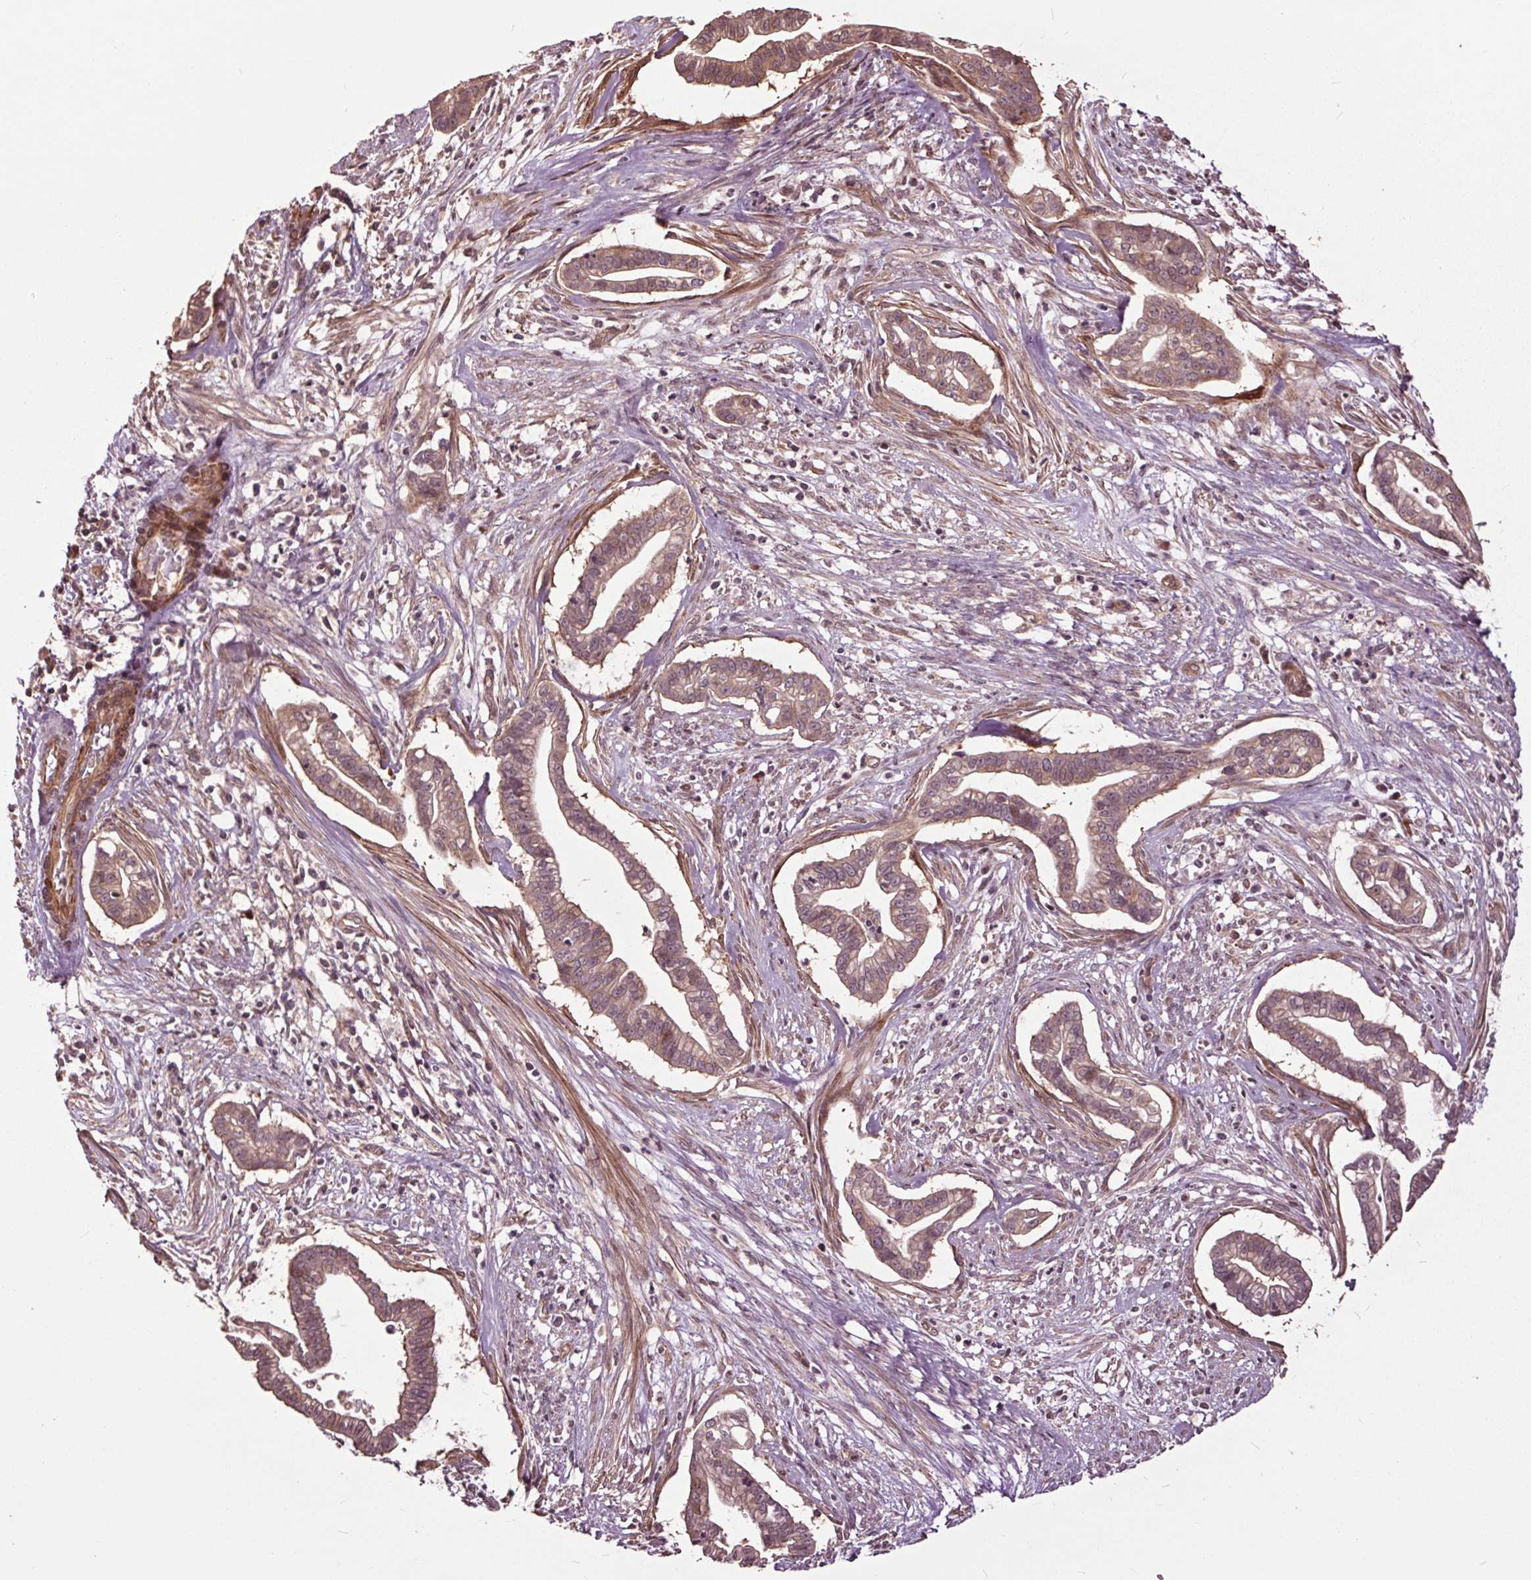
{"staining": {"intensity": "weak", "quantity": ">75%", "location": "cytoplasmic/membranous,nuclear"}, "tissue": "cervical cancer", "cell_type": "Tumor cells", "image_type": "cancer", "snomed": [{"axis": "morphology", "description": "Adenocarcinoma, NOS"}, {"axis": "topography", "description": "Cervix"}], "caption": "Protein staining of cervical cancer (adenocarcinoma) tissue displays weak cytoplasmic/membranous and nuclear staining in about >75% of tumor cells. Immunohistochemistry (ihc) stains the protein of interest in brown and the nuclei are stained blue.", "gene": "CEP95", "patient": {"sex": "female", "age": 62}}